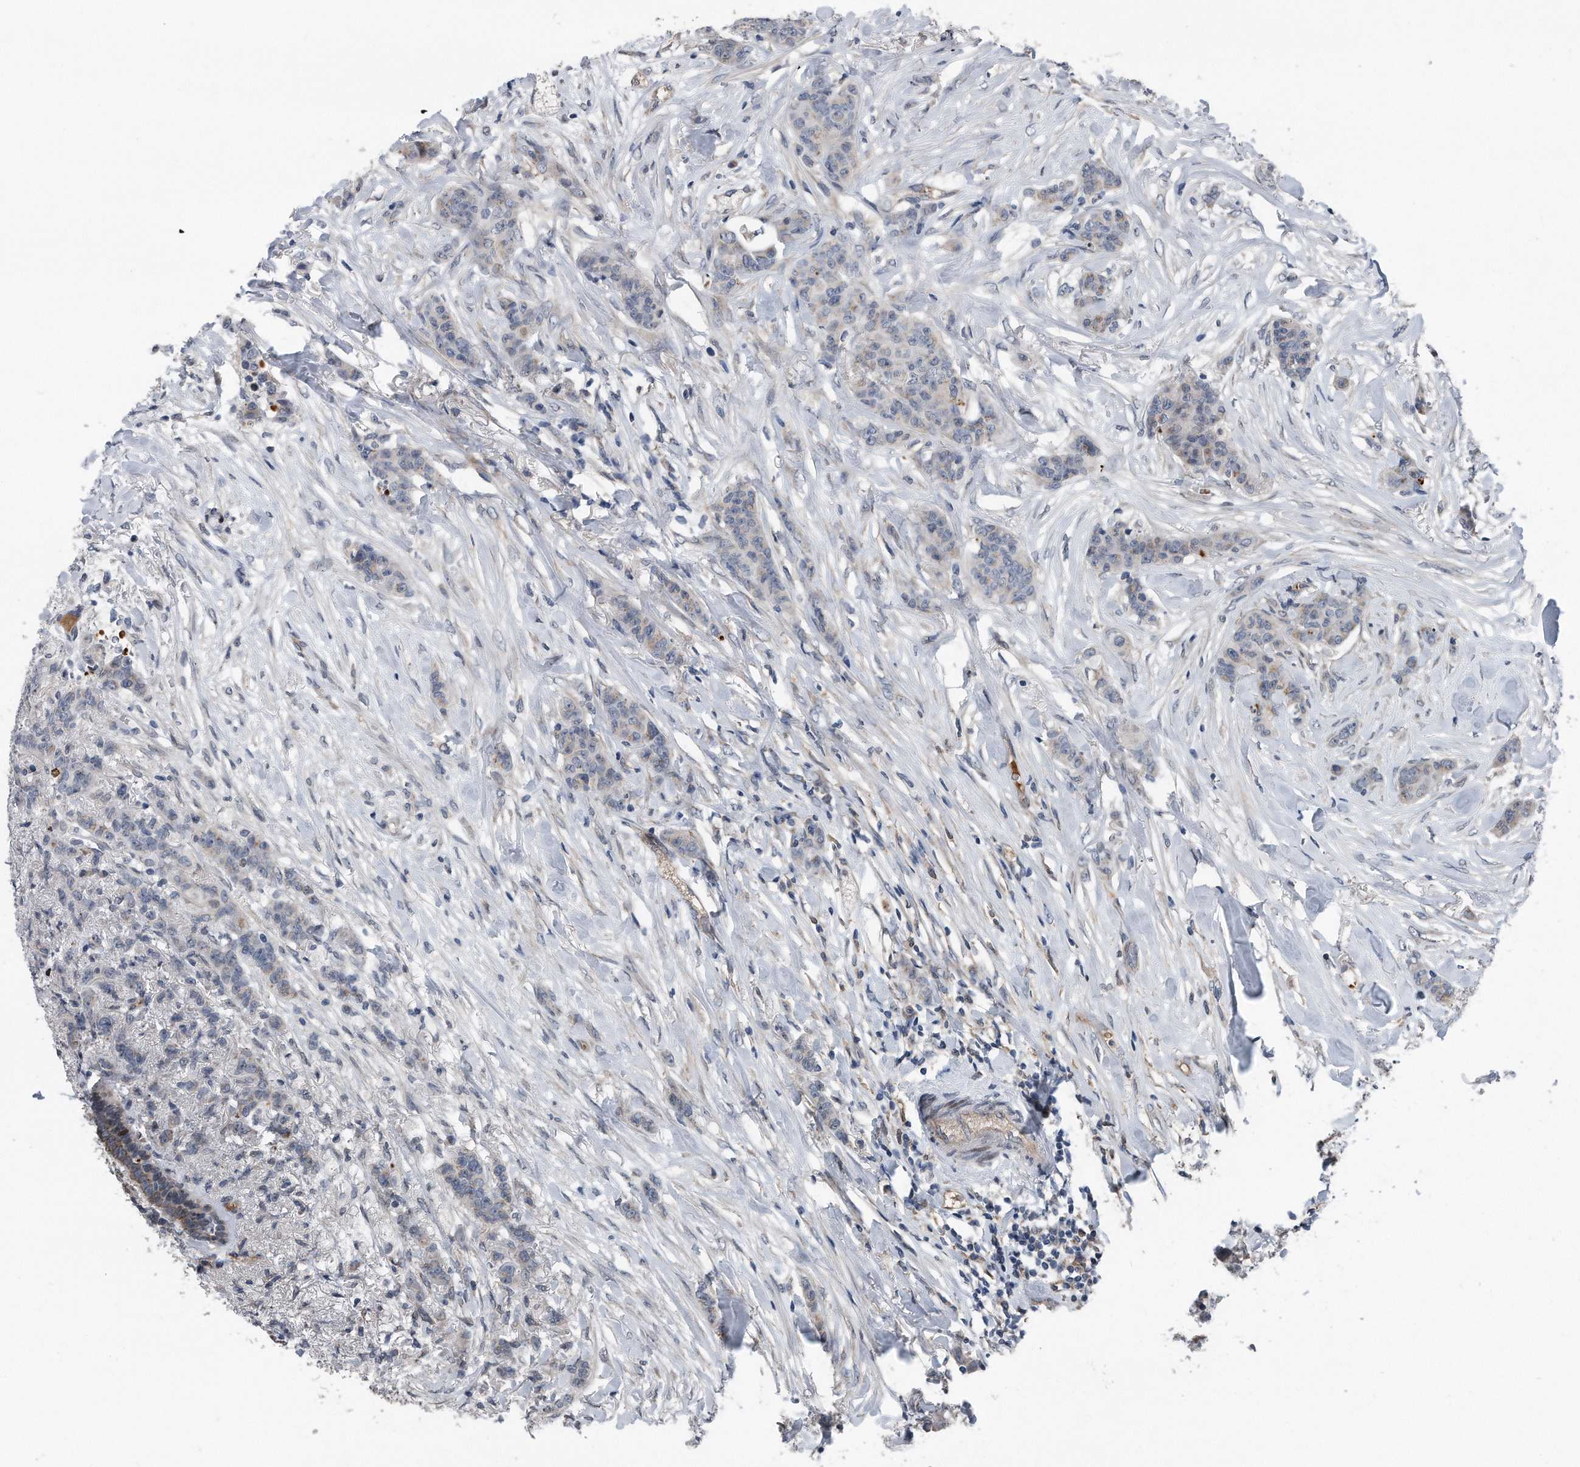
{"staining": {"intensity": "weak", "quantity": "<25%", "location": "cytoplasmic/membranous"}, "tissue": "breast cancer", "cell_type": "Tumor cells", "image_type": "cancer", "snomed": [{"axis": "morphology", "description": "Duct carcinoma"}, {"axis": "topography", "description": "Breast"}], "caption": "The immunohistochemistry photomicrograph has no significant staining in tumor cells of breast cancer tissue. (Immunohistochemistry (ihc), brightfield microscopy, high magnification).", "gene": "DST", "patient": {"sex": "female", "age": 40}}